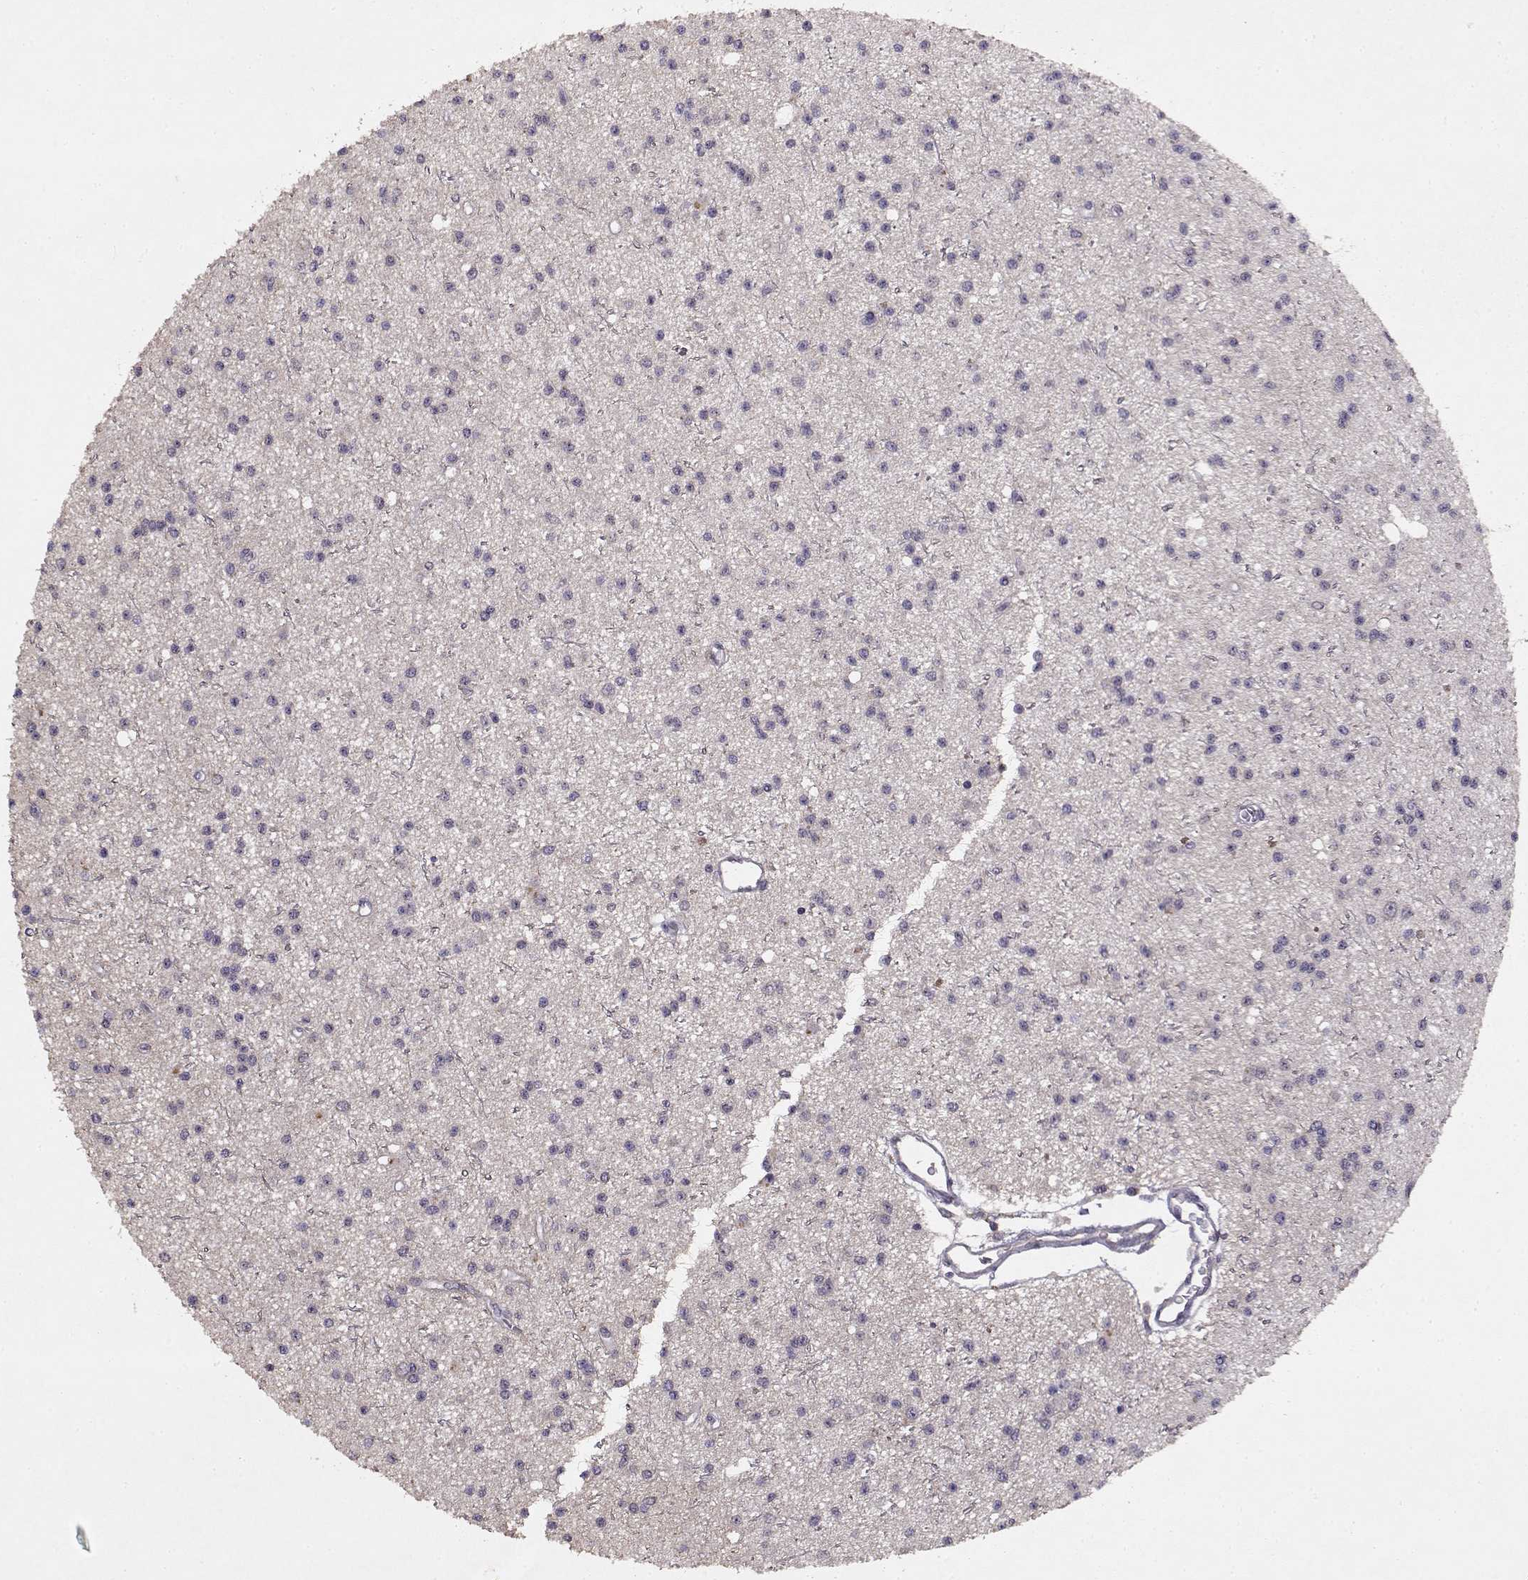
{"staining": {"intensity": "negative", "quantity": "none", "location": "none"}, "tissue": "glioma", "cell_type": "Tumor cells", "image_type": "cancer", "snomed": [{"axis": "morphology", "description": "Glioma, malignant, Low grade"}, {"axis": "topography", "description": "Brain"}], "caption": "The photomicrograph displays no staining of tumor cells in glioma.", "gene": "BMX", "patient": {"sex": "male", "age": 27}}